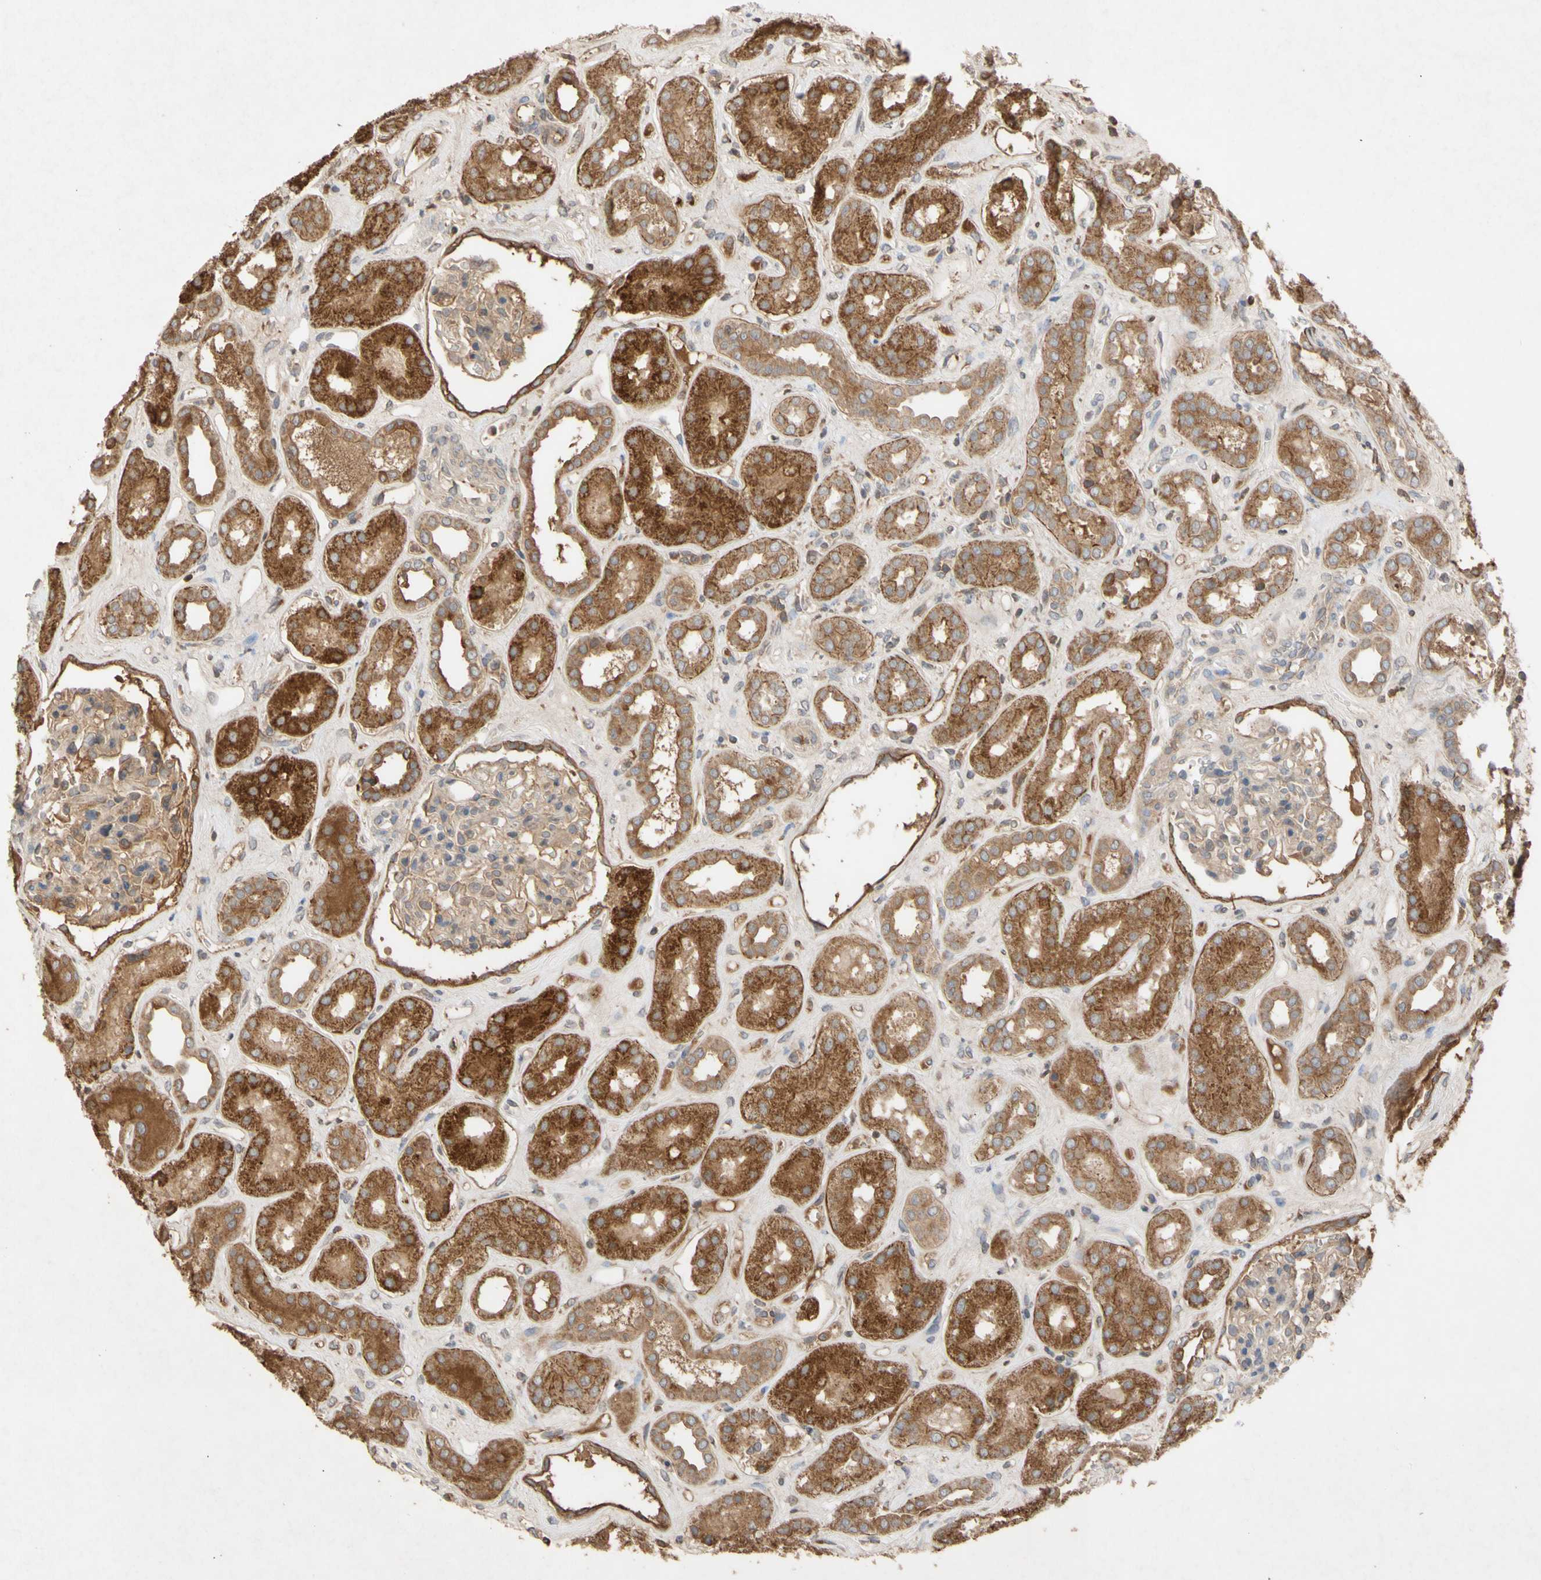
{"staining": {"intensity": "weak", "quantity": ">75%", "location": "cytoplasmic/membranous"}, "tissue": "kidney", "cell_type": "Cells in glomeruli", "image_type": "normal", "snomed": [{"axis": "morphology", "description": "Normal tissue, NOS"}, {"axis": "topography", "description": "Kidney"}], "caption": "High-magnification brightfield microscopy of benign kidney stained with DAB (3,3'-diaminobenzidine) (brown) and counterstained with hematoxylin (blue). cells in glomeruli exhibit weak cytoplasmic/membranous staining is appreciated in about>75% of cells. (brown staining indicates protein expression, while blue staining denotes nuclei).", "gene": "NECTIN3", "patient": {"sex": "male", "age": 59}}